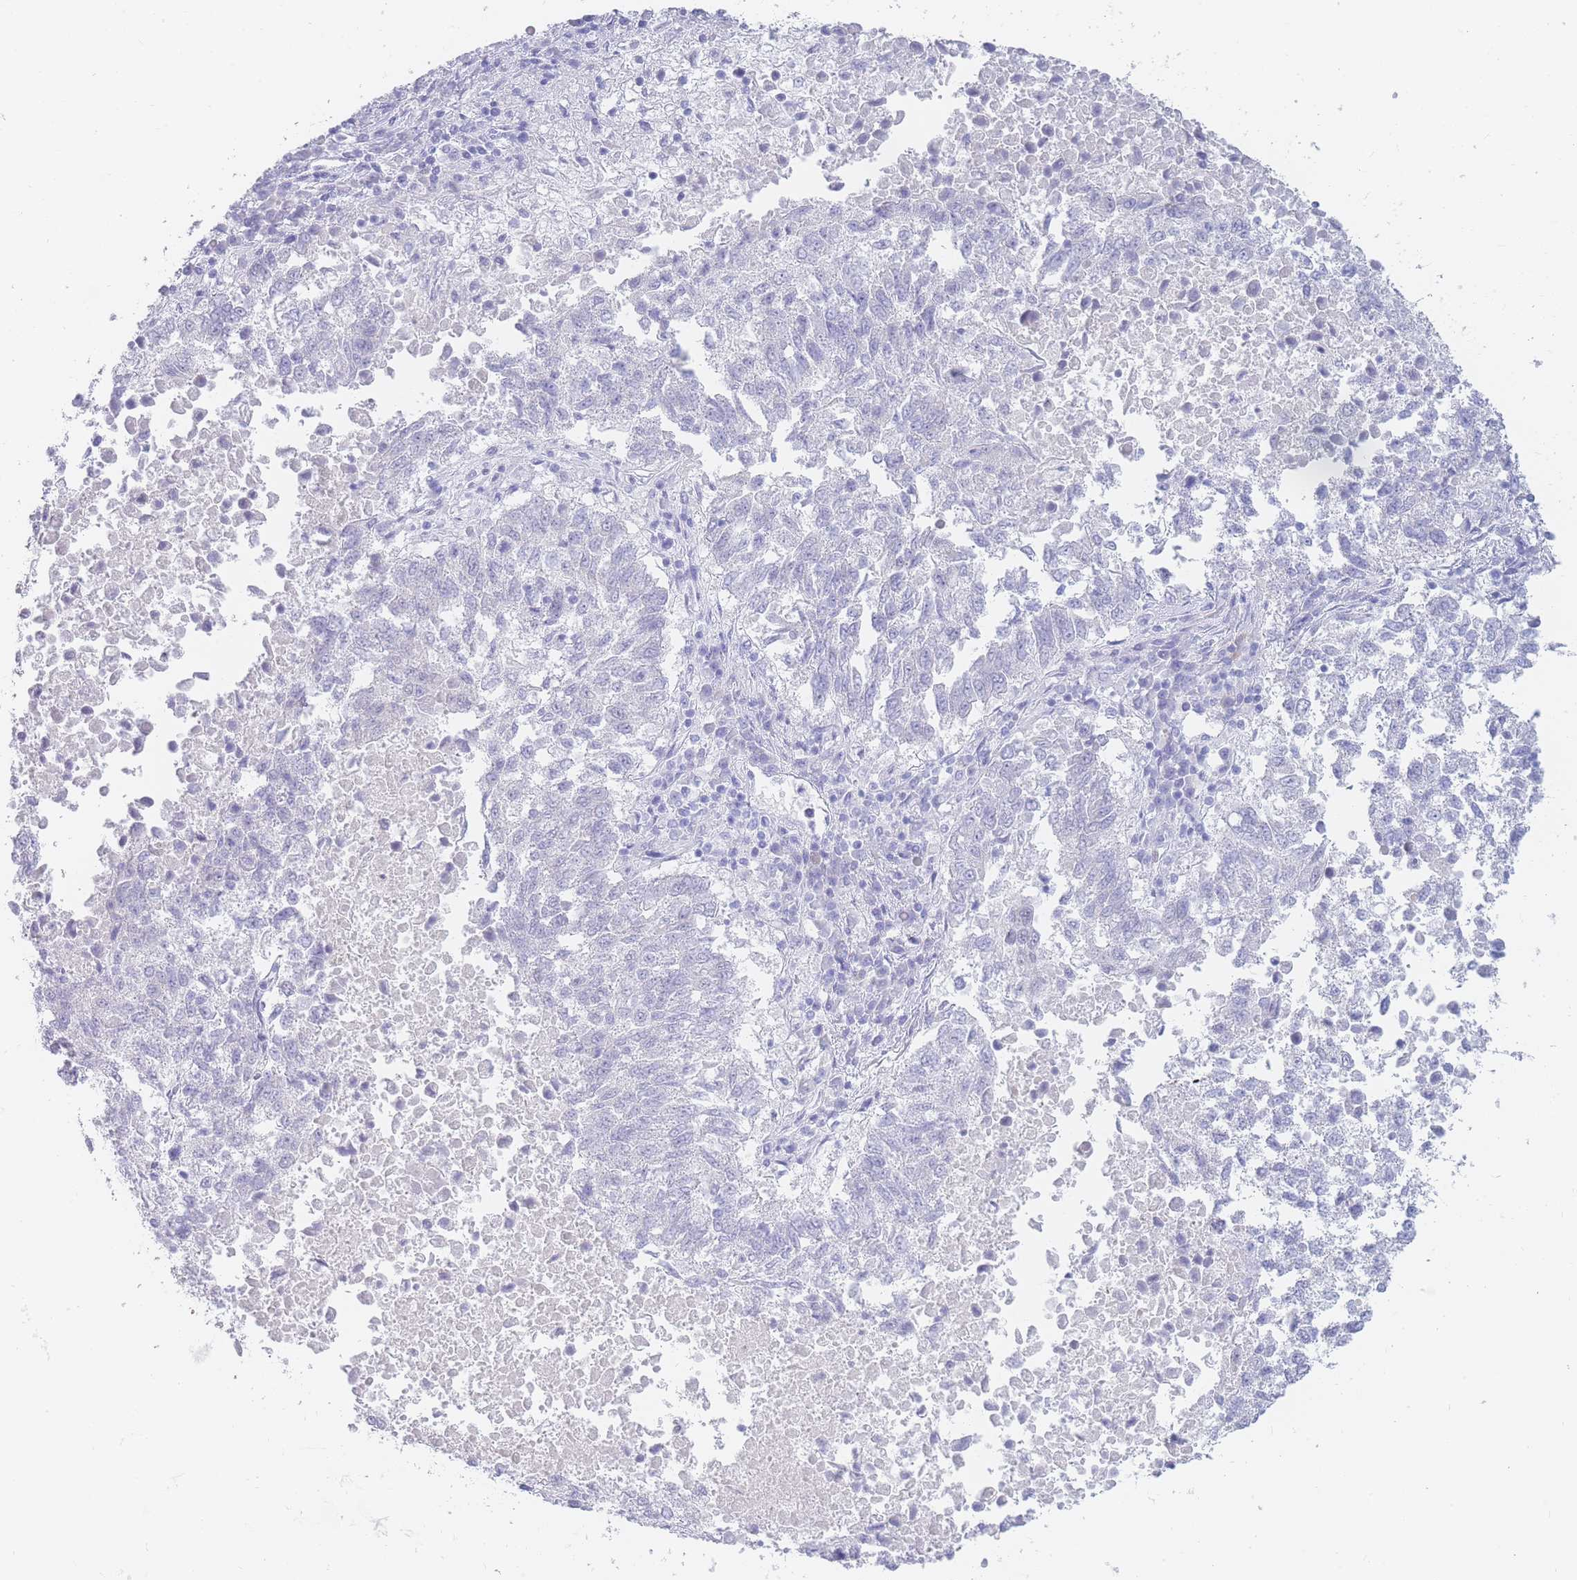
{"staining": {"intensity": "negative", "quantity": "none", "location": "none"}, "tissue": "lung cancer", "cell_type": "Tumor cells", "image_type": "cancer", "snomed": [{"axis": "morphology", "description": "Squamous cell carcinoma, NOS"}, {"axis": "topography", "description": "Lung"}], "caption": "IHC of lung cancer displays no positivity in tumor cells. (Stains: DAB IHC with hematoxylin counter stain, Microscopy: brightfield microscopy at high magnification).", "gene": "PSMB5", "patient": {"sex": "male", "age": 73}}